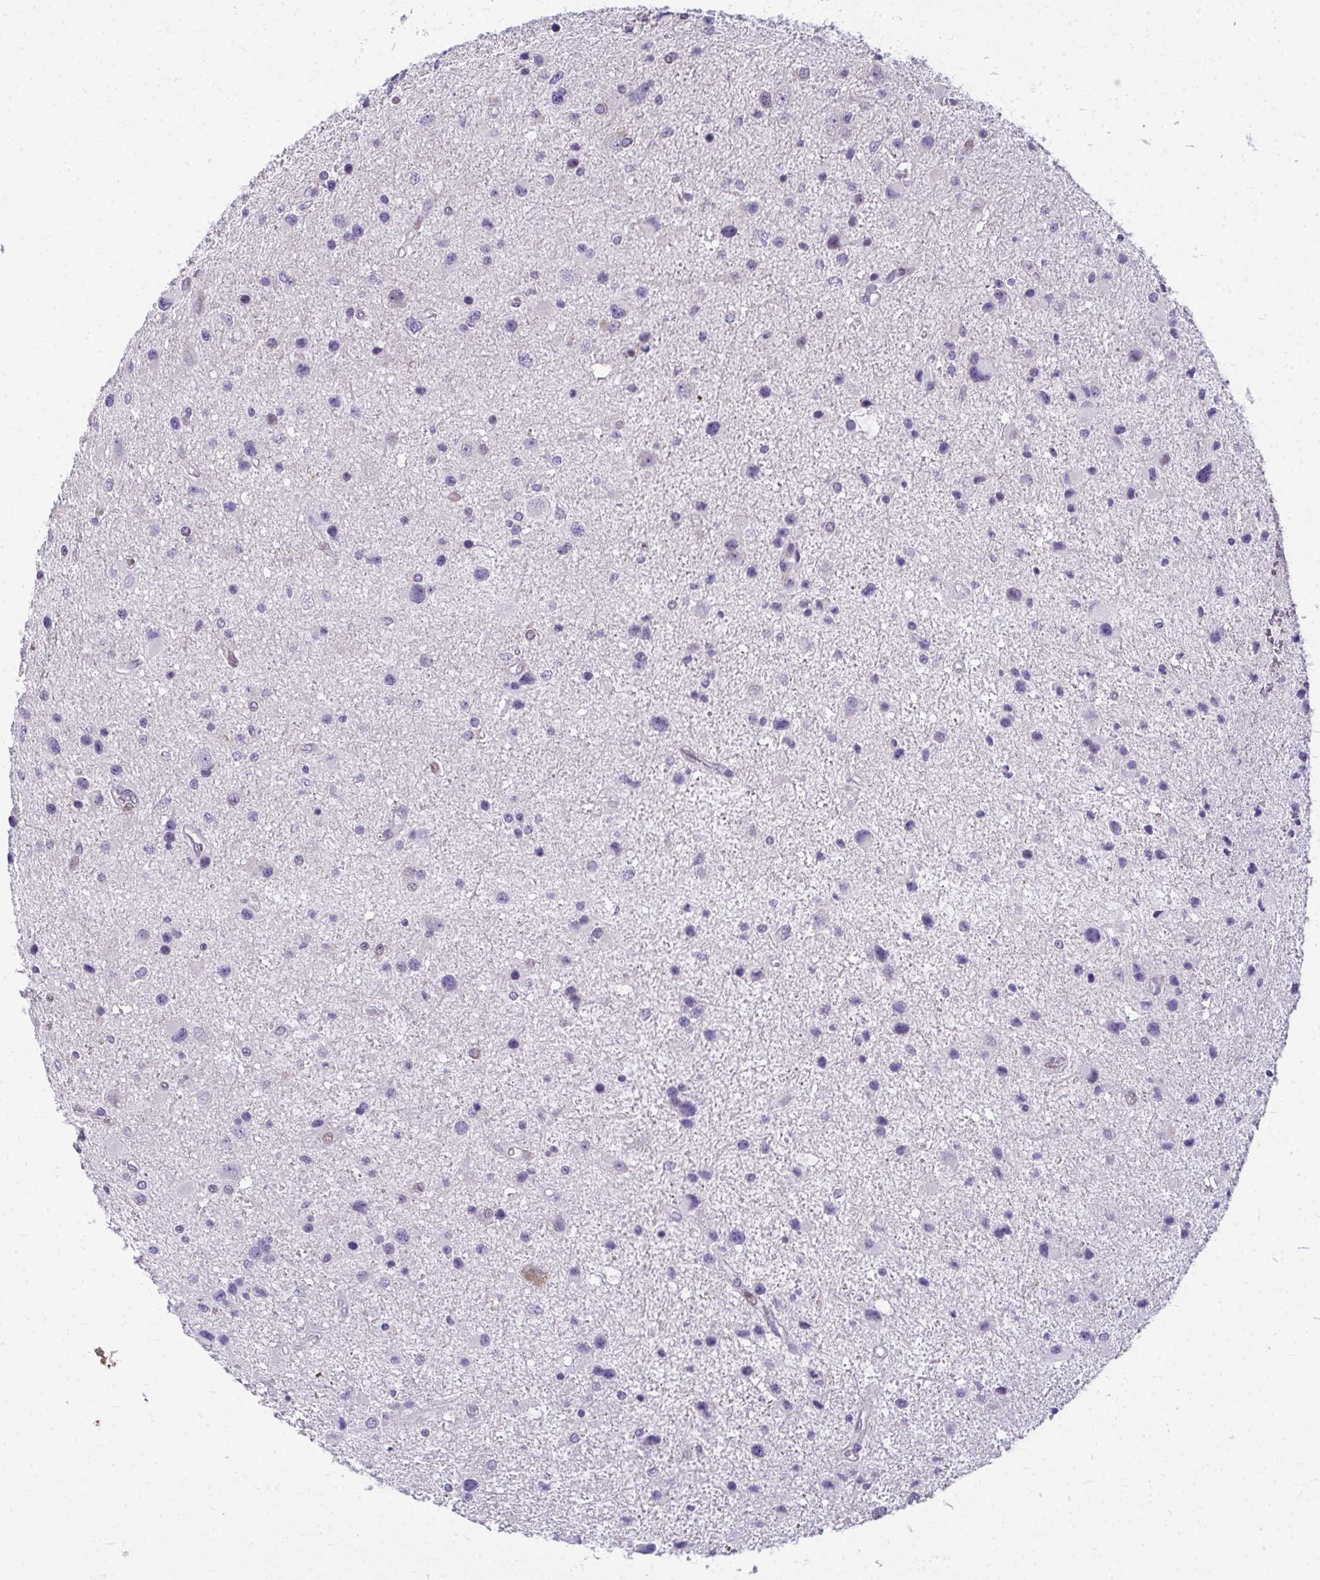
{"staining": {"intensity": "negative", "quantity": "none", "location": "none"}, "tissue": "glioma", "cell_type": "Tumor cells", "image_type": "cancer", "snomed": [{"axis": "morphology", "description": "Glioma, malignant, Low grade"}, {"axis": "topography", "description": "Brain"}], "caption": "Immunohistochemical staining of malignant glioma (low-grade) exhibits no significant expression in tumor cells. (DAB immunohistochemistry (IHC) visualized using brightfield microscopy, high magnification).", "gene": "ODF1", "patient": {"sex": "female", "age": 32}}